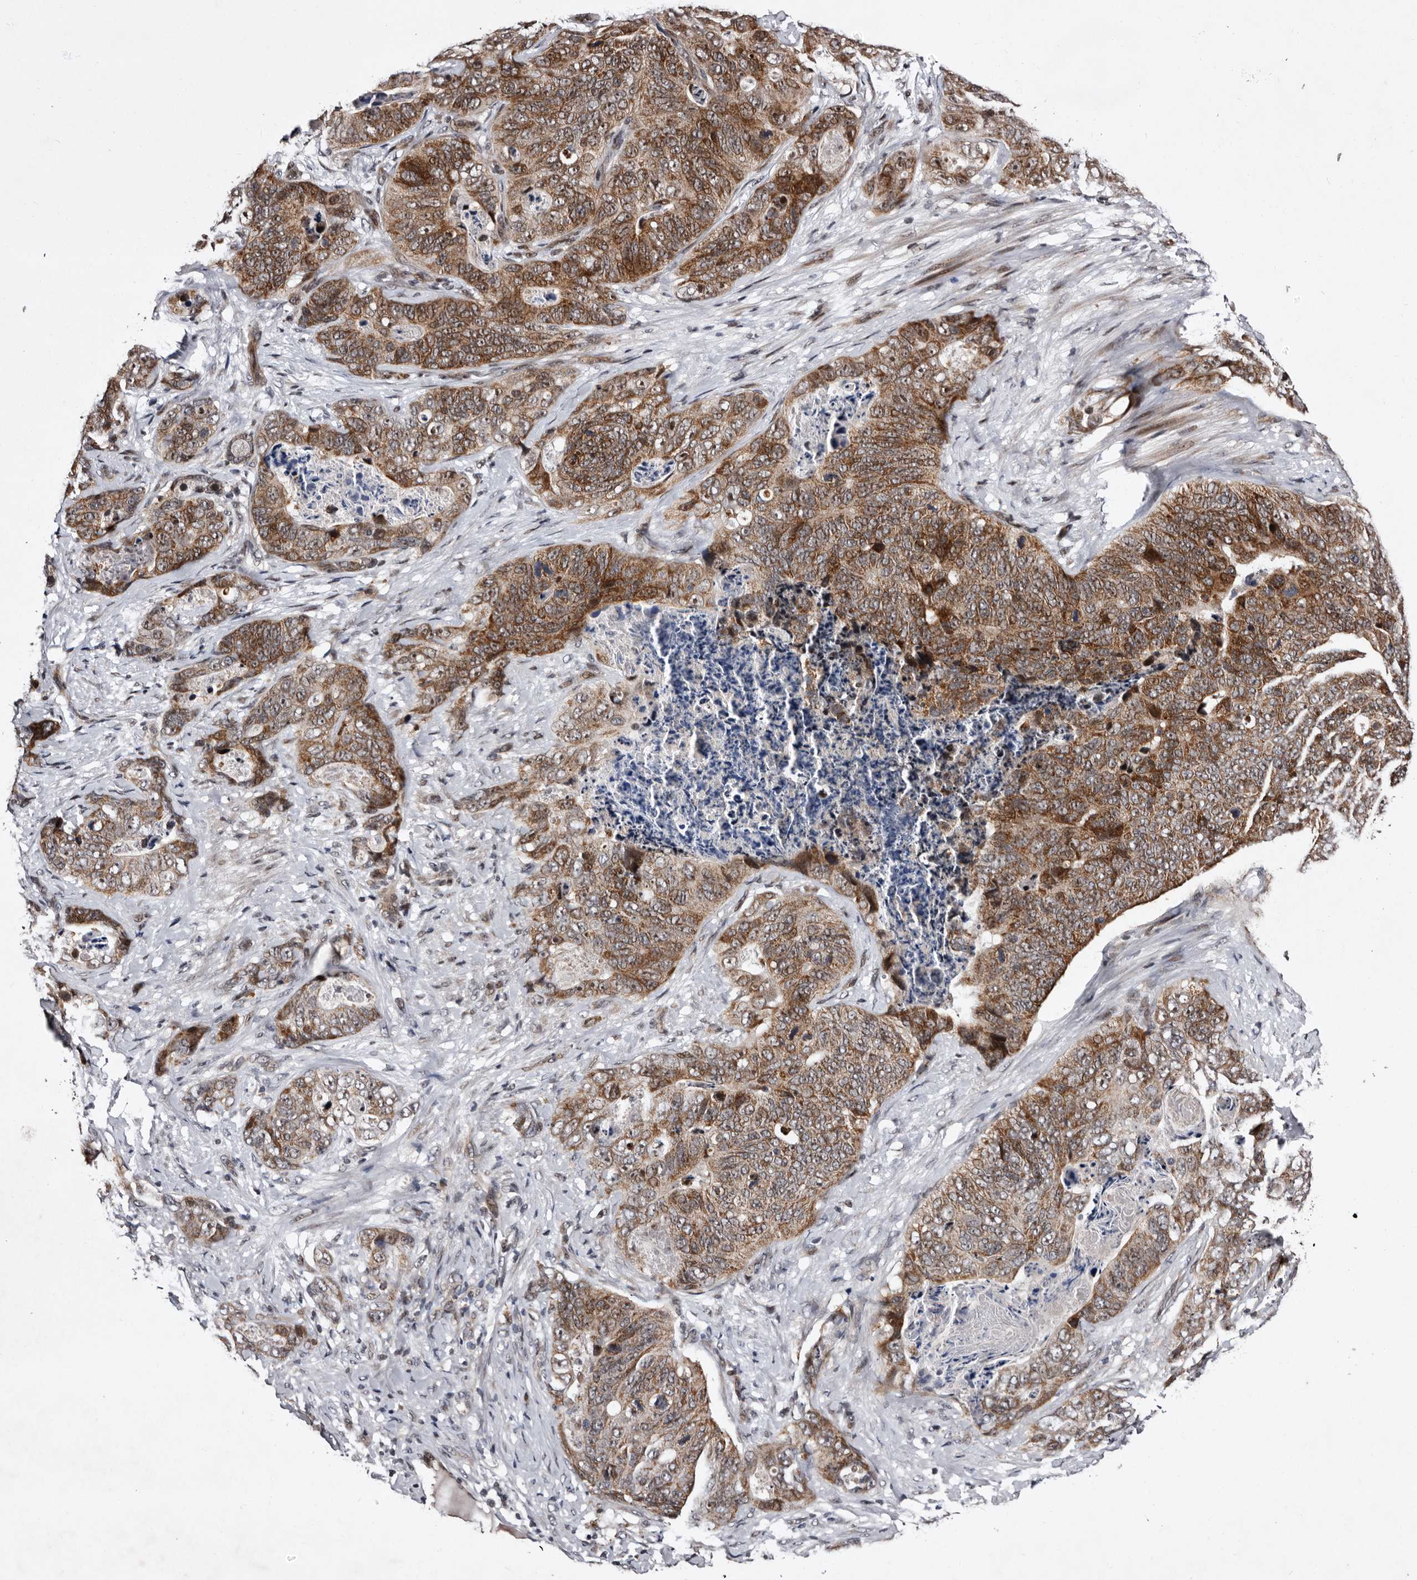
{"staining": {"intensity": "moderate", "quantity": ">75%", "location": "cytoplasmic/membranous,nuclear"}, "tissue": "stomach cancer", "cell_type": "Tumor cells", "image_type": "cancer", "snomed": [{"axis": "morphology", "description": "Normal tissue, NOS"}, {"axis": "morphology", "description": "Adenocarcinoma, NOS"}, {"axis": "topography", "description": "Stomach"}], "caption": "Immunohistochemical staining of human stomach cancer displays medium levels of moderate cytoplasmic/membranous and nuclear expression in about >75% of tumor cells. Using DAB (3,3'-diaminobenzidine) (brown) and hematoxylin (blue) stains, captured at high magnification using brightfield microscopy.", "gene": "TNKS", "patient": {"sex": "female", "age": 89}}